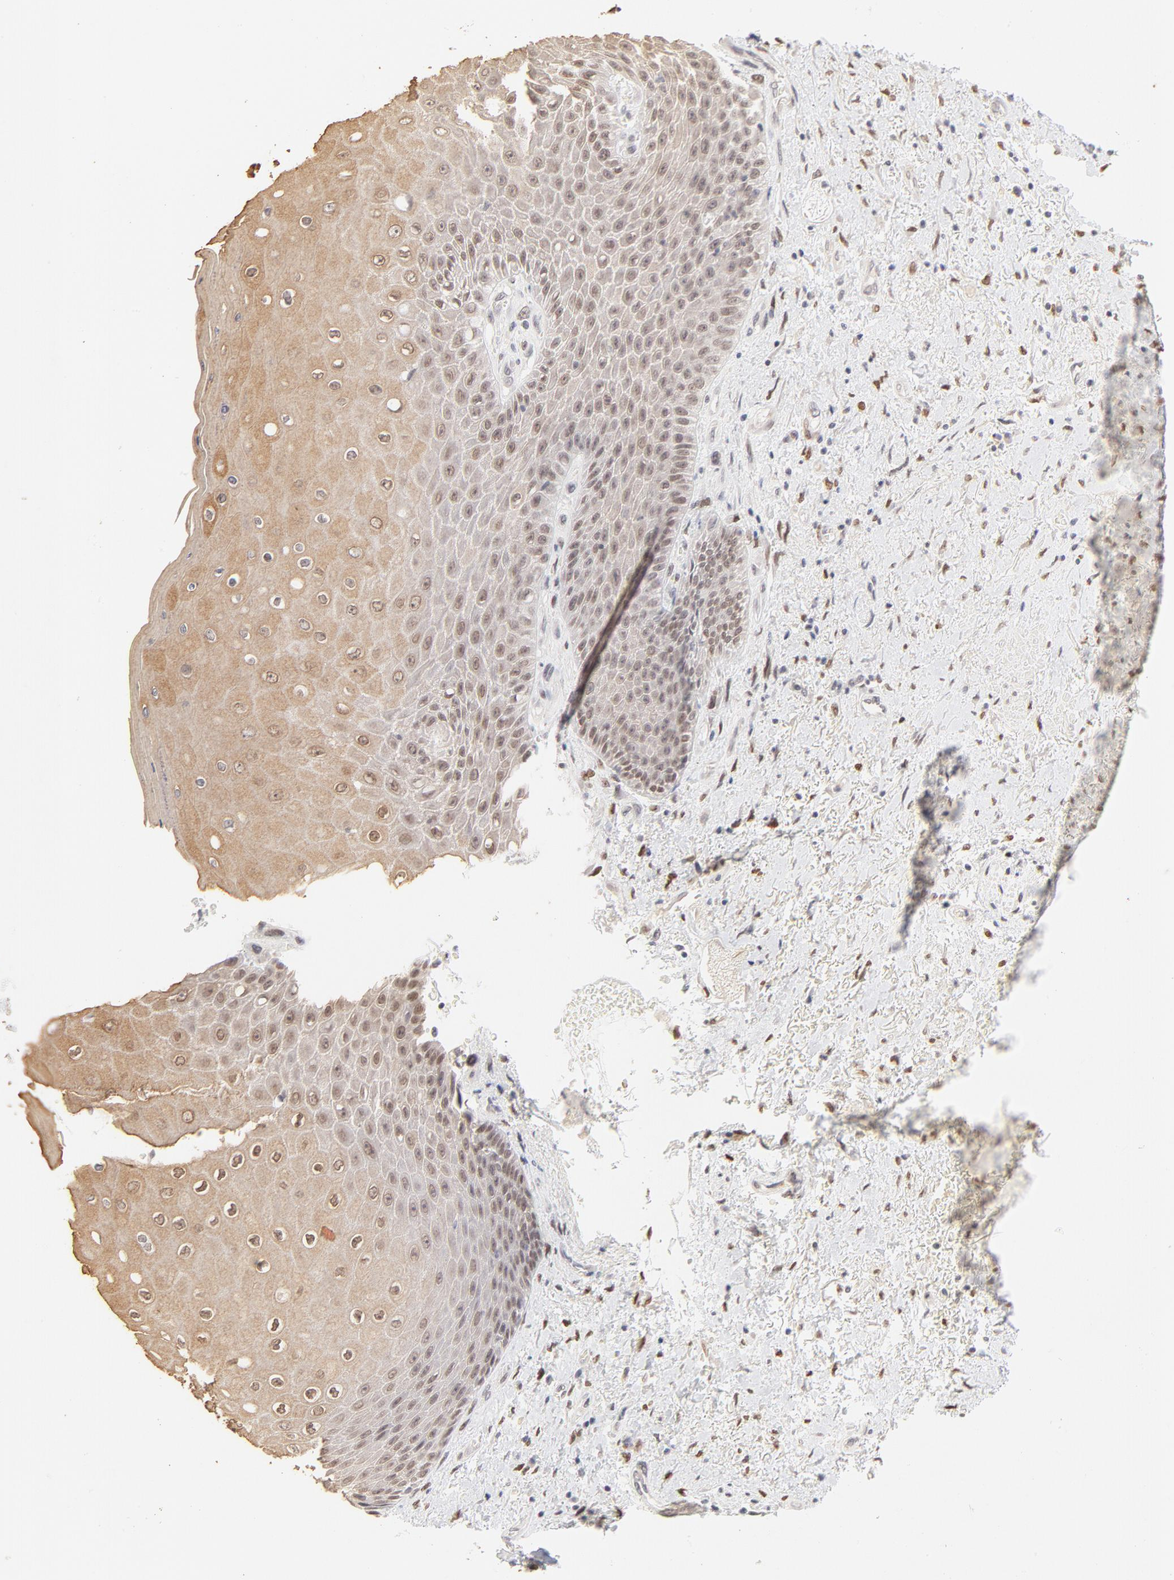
{"staining": {"intensity": "weak", "quantity": "25%-75%", "location": "cytoplasmic/membranous,nuclear"}, "tissue": "skin", "cell_type": "Epidermal cells", "image_type": "normal", "snomed": [{"axis": "morphology", "description": "Normal tissue, NOS"}, {"axis": "topography", "description": "Anal"}], "caption": "The immunohistochemical stain labels weak cytoplasmic/membranous,nuclear staining in epidermal cells of normal skin. Using DAB (3,3'-diaminobenzidine) (brown) and hematoxylin (blue) stains, captured at high magnification using brightfield microscopy.", "gene": "PBX1", "patient": {"sex": "female", "age": 46}}